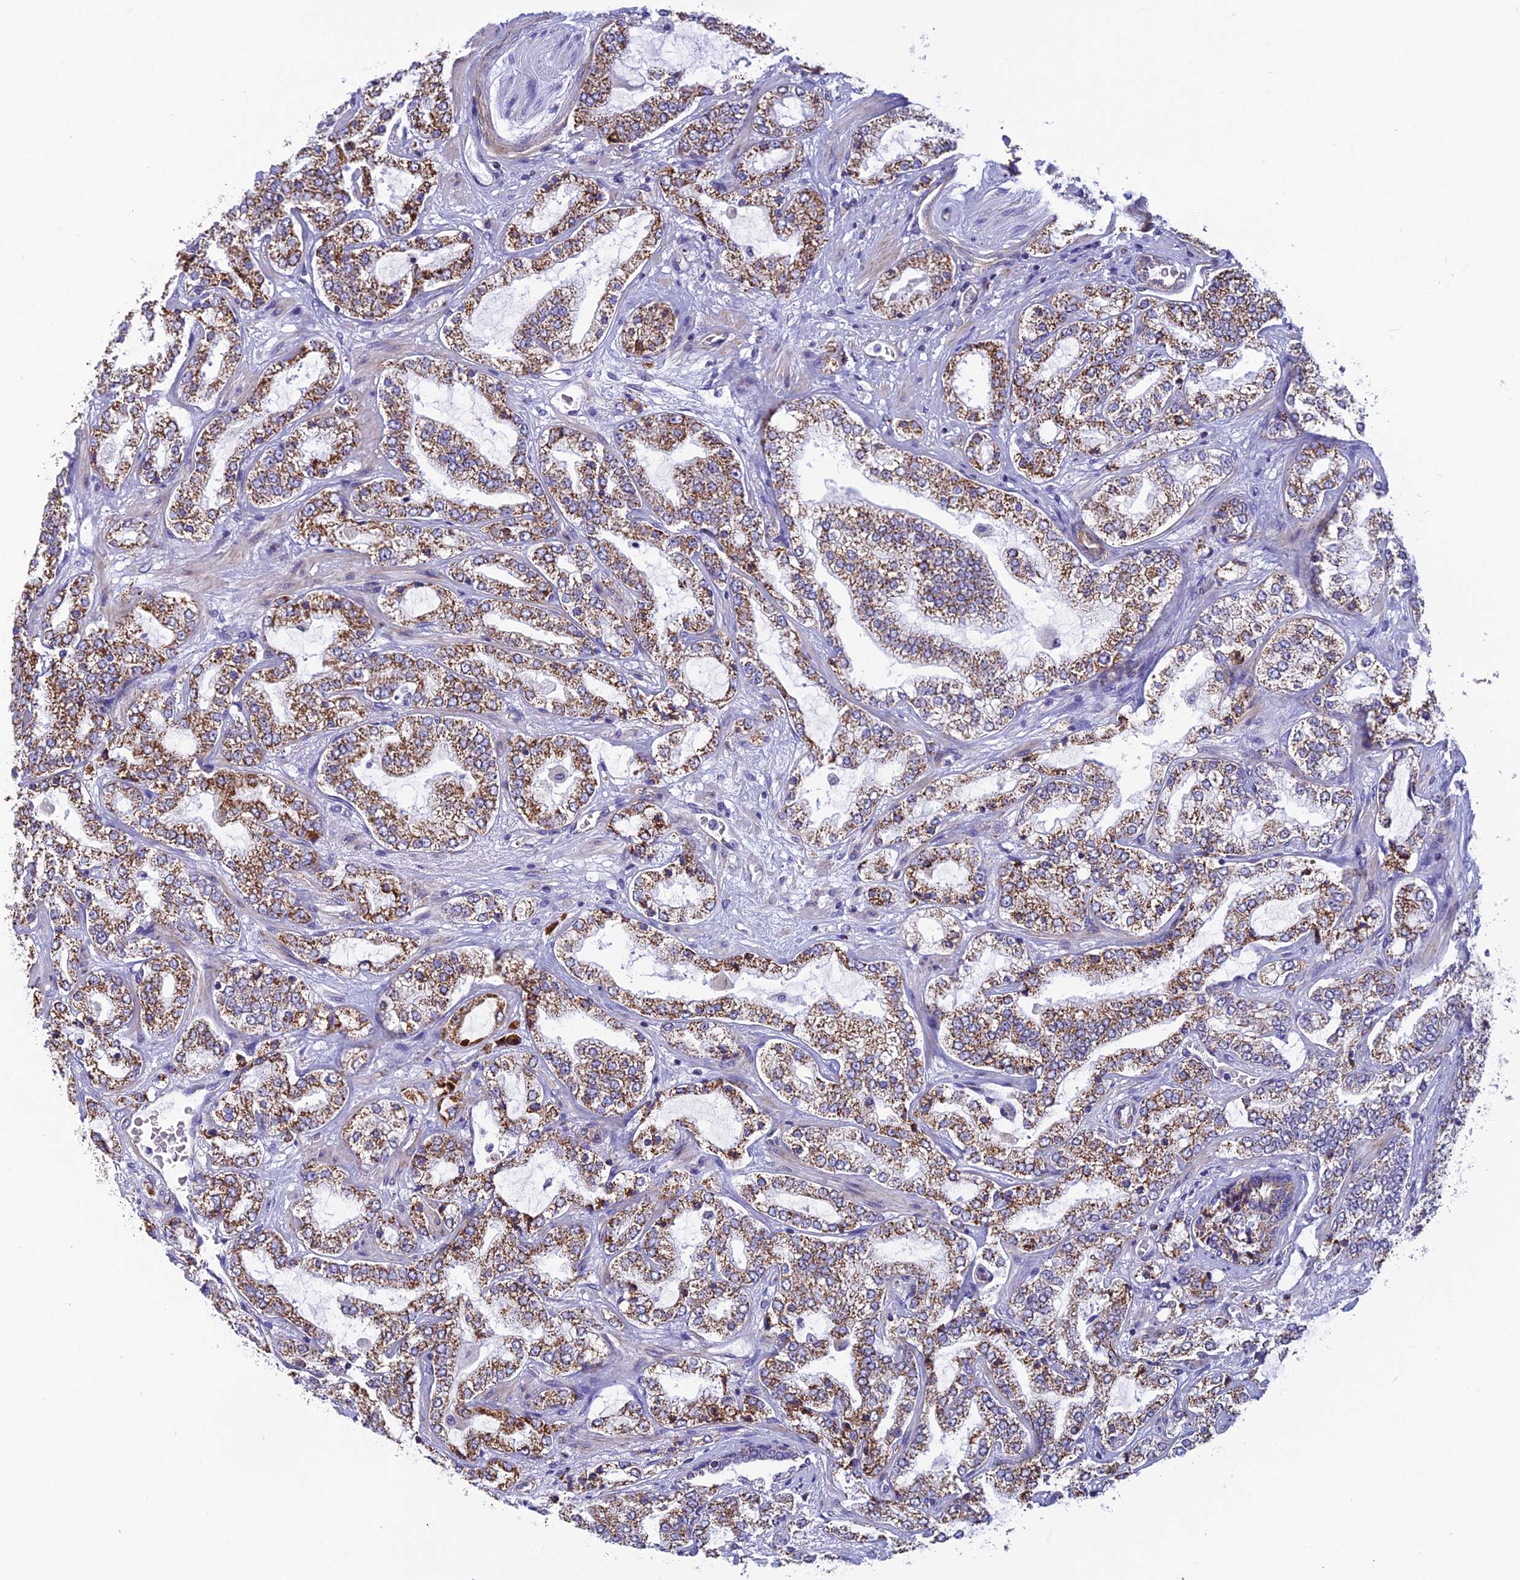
{"staining": {"intensity": "moderate", "quantity": ">75%", "location": "cytoplasmic/membranous"}, "tissue": "prostate cancer", "cell_type": "Tumor cells", "image_type": "cancer", "snomed": [{"axis": "morphology", "description": "Adenocarcinoma, High grade"}, {"axis": "topography", "description": "Prostate"}], "caption": "Human prostate high-grade adenocarcinoma stained with a brown dye displays moderate cytoplasmic/membranous positive expression in about >75% of tumor cells.", "gene": "POMGNT1", "patient": {"sex": "male", "age": 64}}